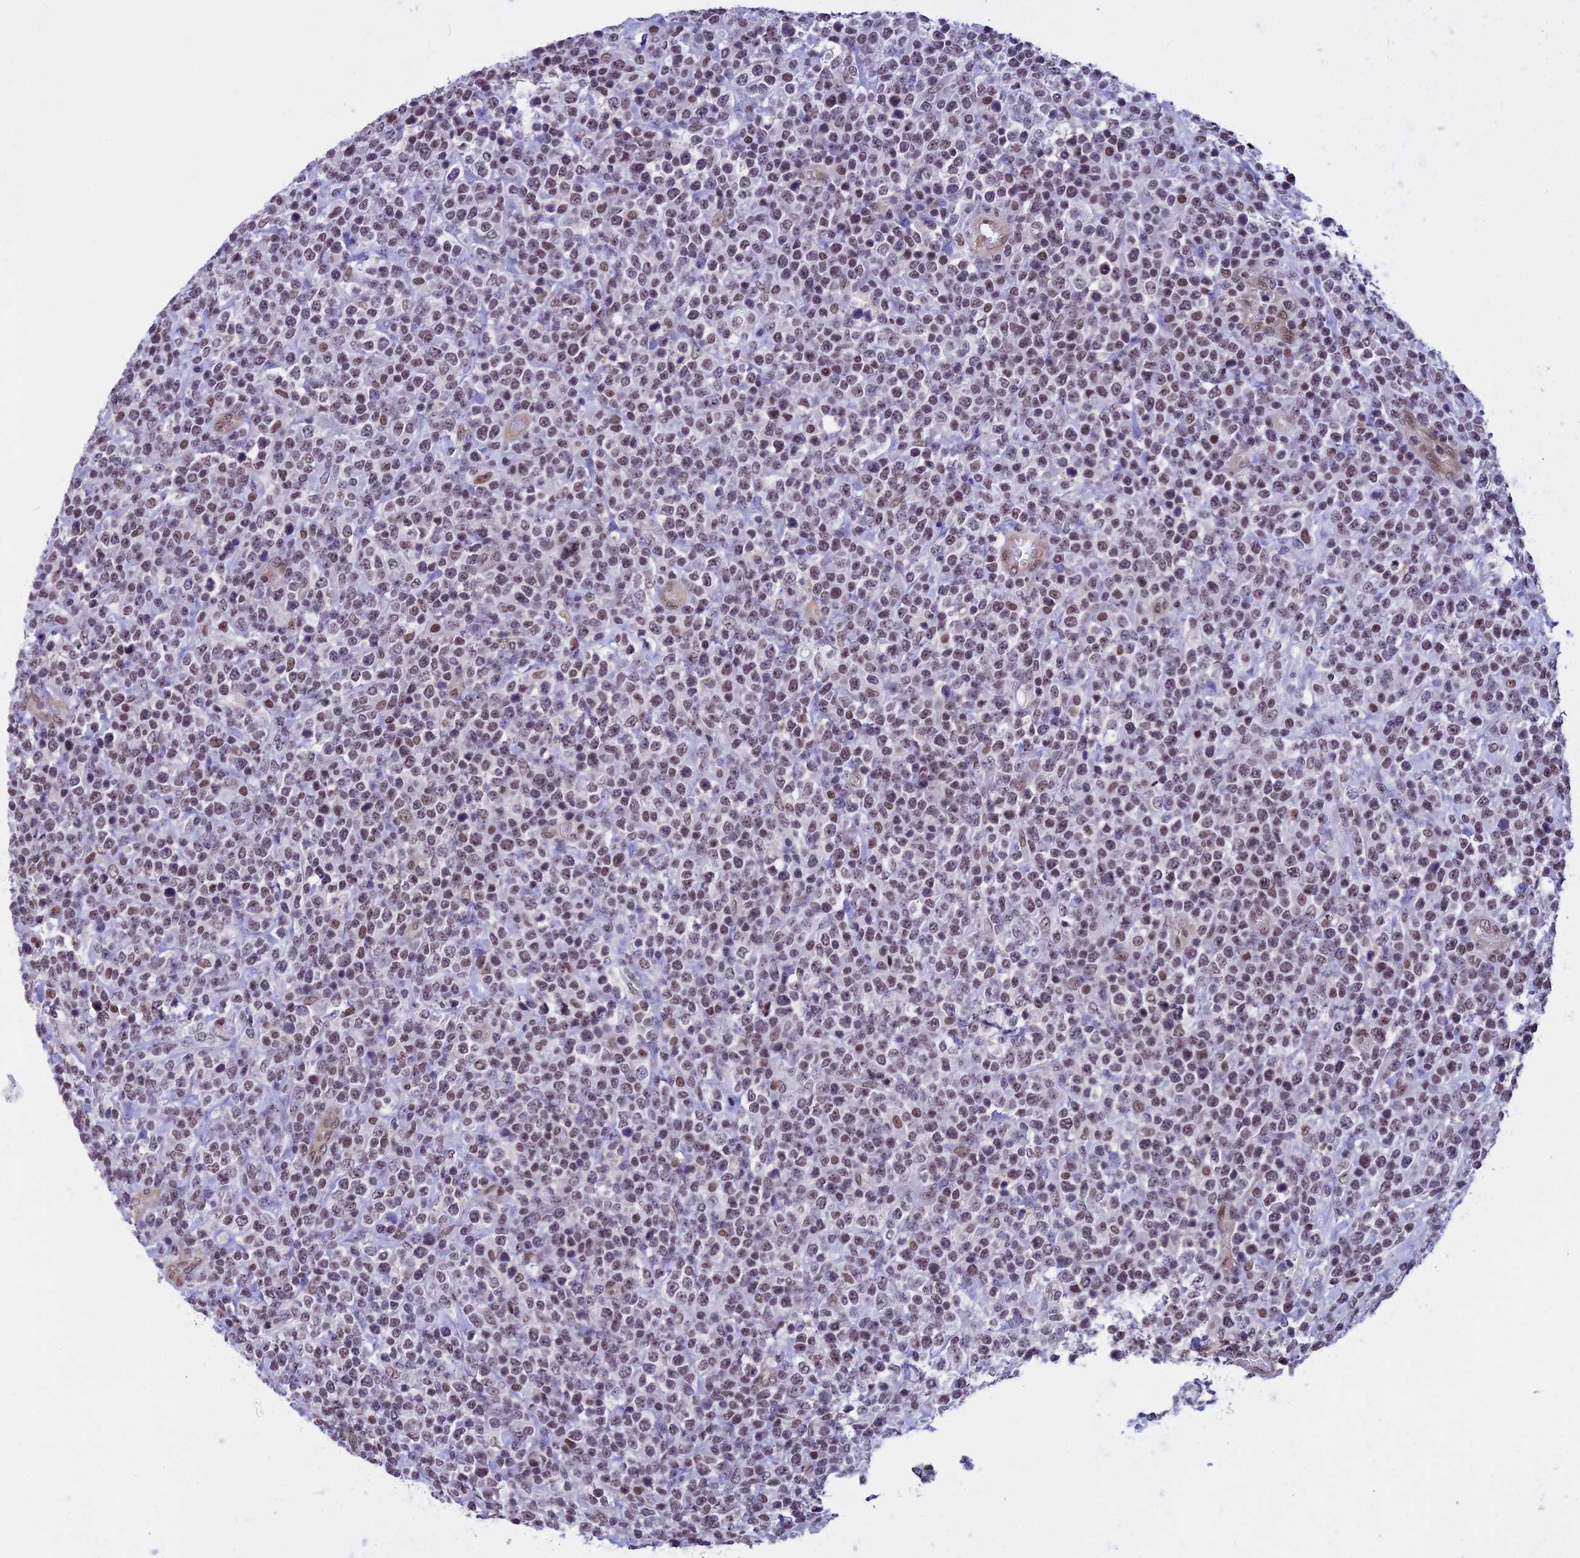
{"staining": {"intensity": "weak", "quantity": ">75%", "location": "nuclear"}, "tissue": "lymphoma", "cell_type": "Tumor cells", "image_type": "cancer", "snomed": [{"axis": "morphology", "description": "Malignant lymphoma, non-Hodgkin's type, High grade"}, {"axis": "topography", "description": "Colon"}], "caption": "Lymphoma was stained to show a protein in brown. There is low levels of weak nuclear staining in about >75% of tumor cells. Nuclei are stained in blue.", "gene": "NIPBL", "patient": {"sex": "female", "age": 53}}